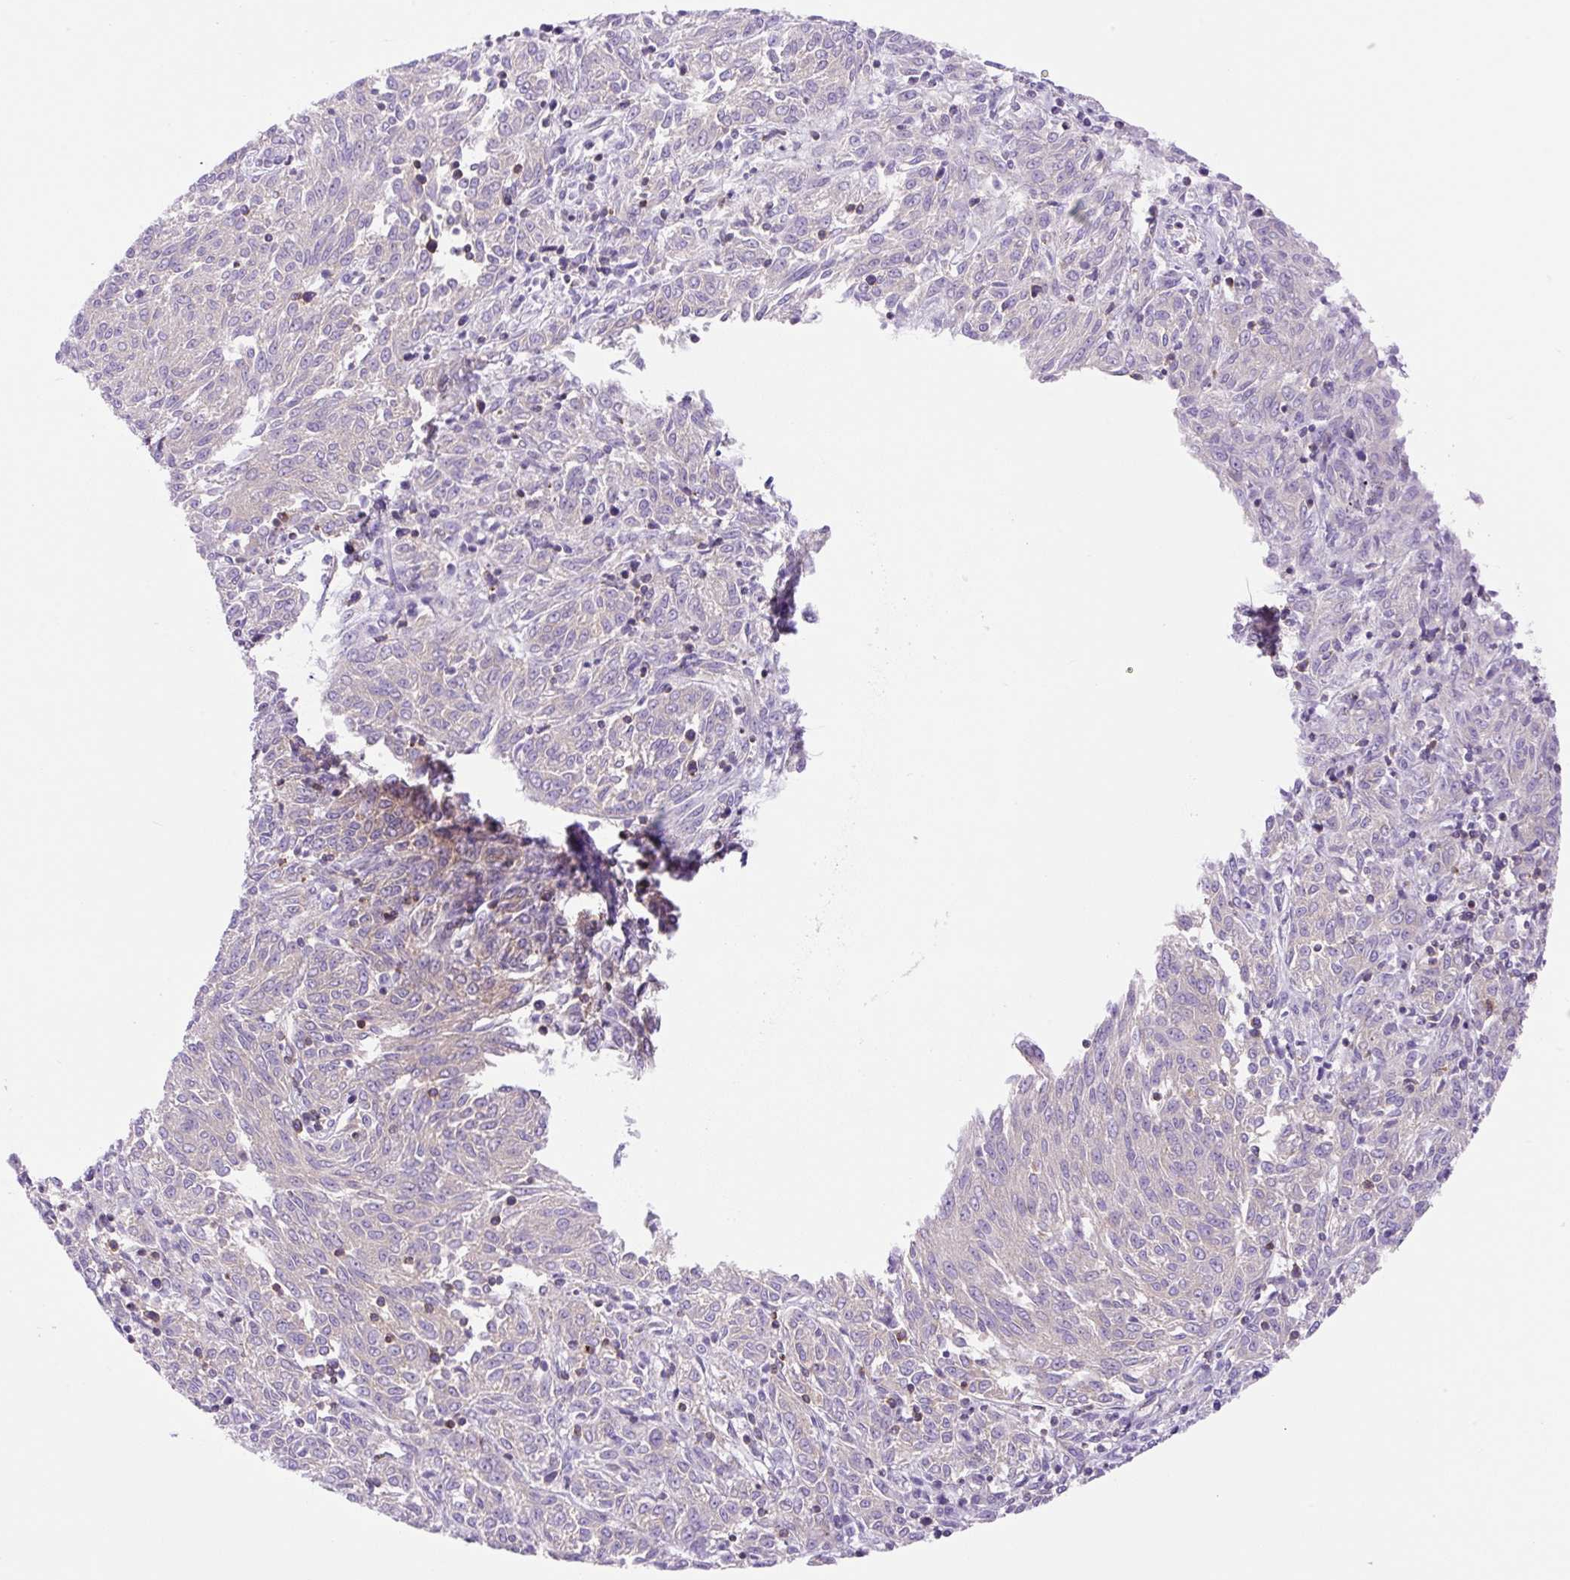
{"staining": {"intensity": "negative", "quantity": "none", "location": "none"}, "tissue": "melanoma", "cell_type": "Tumor cells", "image_type": "cancer", "snomed": [{"axis": "morphology", "description": "Malignant melanoma, NOS"}, {"axis": "topography", "description": "Skin"}], "caption": "Protein analysis of malignant melanoma reveals no significant staining in tumor cells. (DAB (3,3'-diaminobenzidine) immunohistochemistry (IHC) visualized using brightfield microscopy, high magnification).", "gene": "DNM2", "patient": {"sex": "female", "age": 72}}